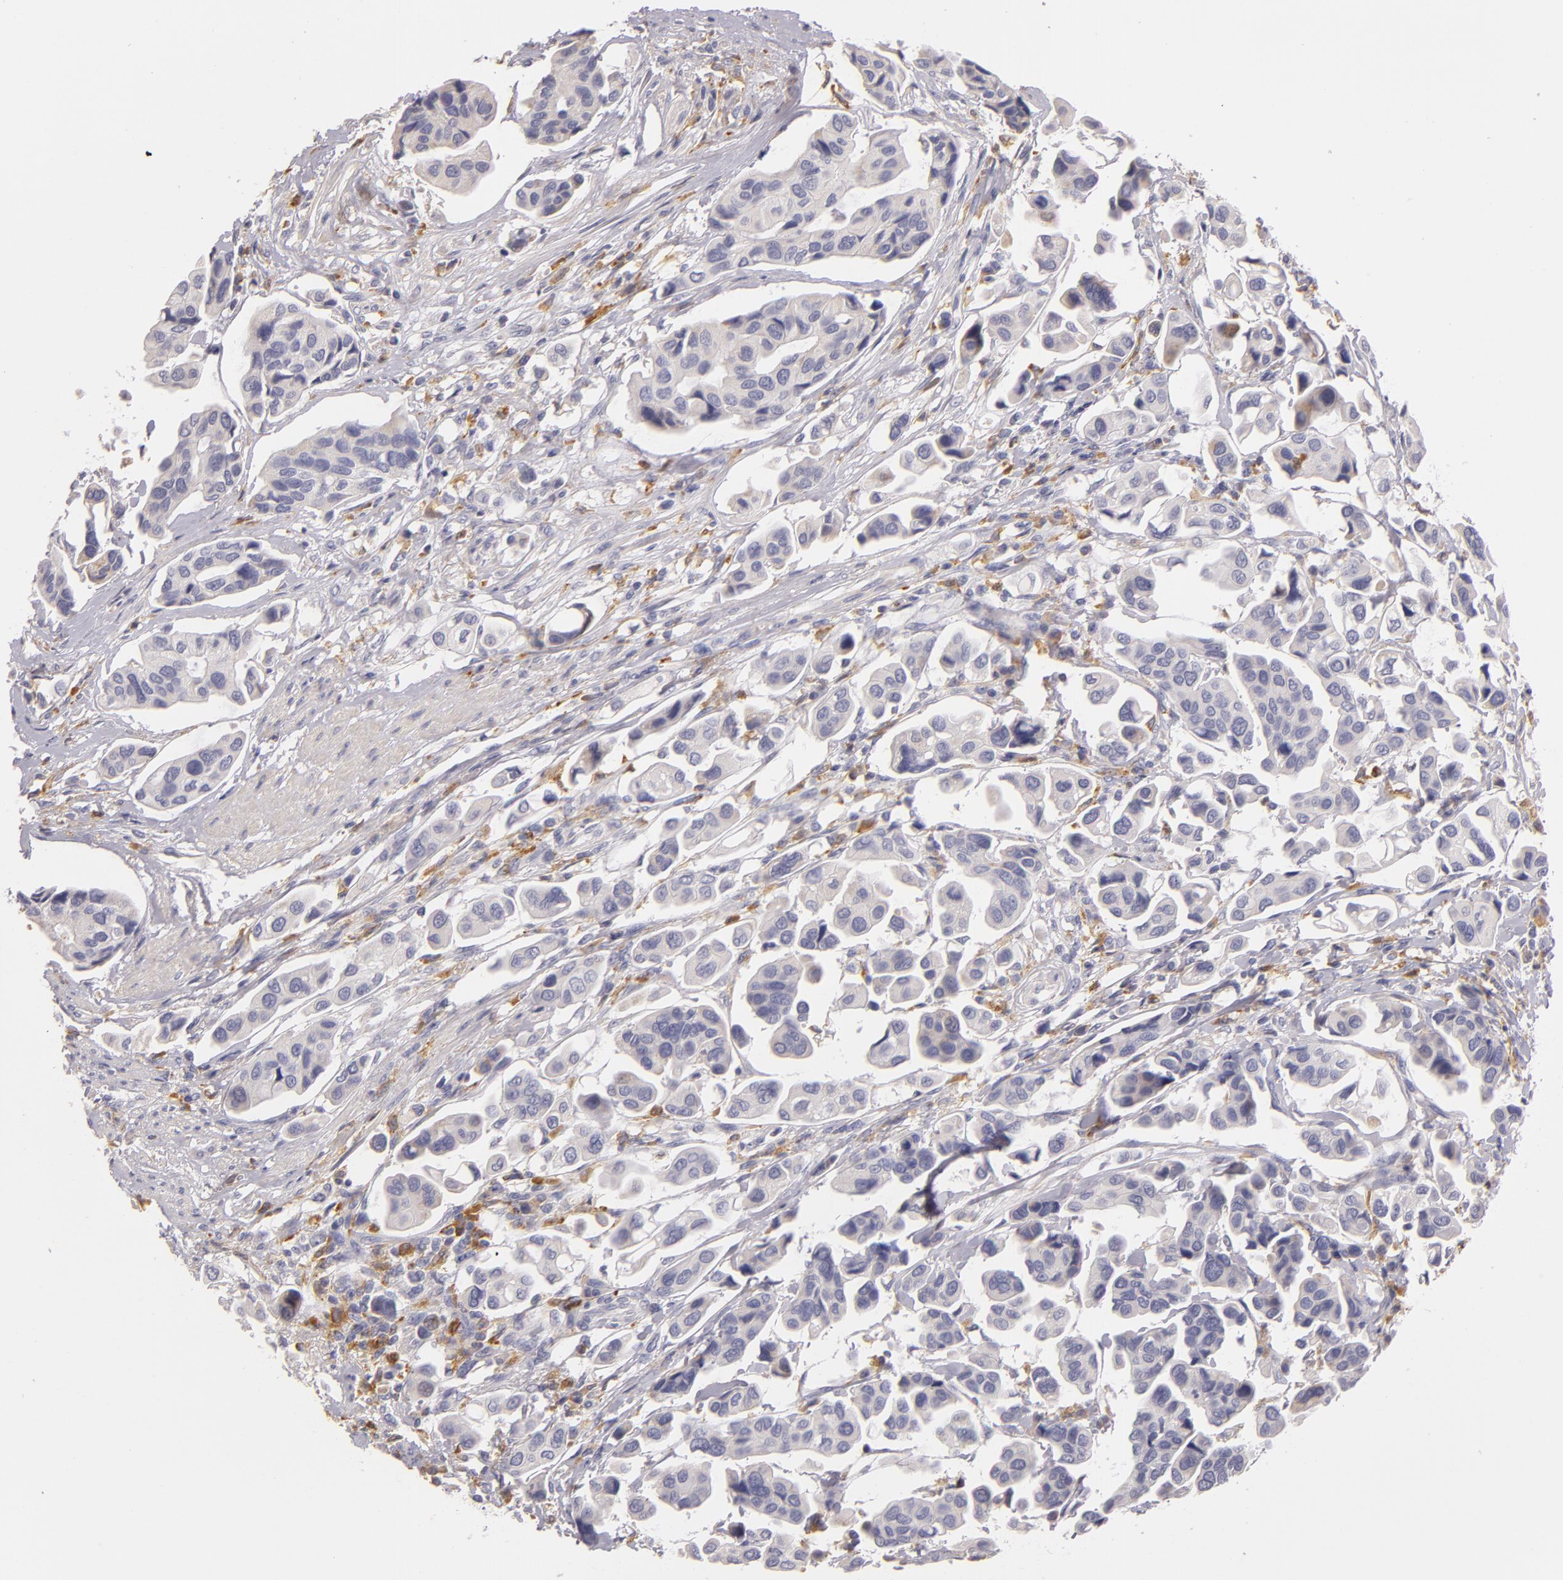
{"staining": {"intensity": "negative", "quantity": "none", "location": "none"}, "tissue": "urothelial cancer", "cell_type": "Tumor cells", "image_type": "cancer", "snomed": [{"axis": "morphology", "description": "Adenocarcinoma, NOS"}, {"axis": "topography", "description": "Urinary bladder"}], "caption": "High magnification brightfield microscopy of adenocarcinoma stained with DAB (3,3'-diaminobenzidine) (brown) and counterstained with hematoxylin (blue): tumor cells show no significant positivity.", "gene": "TLR8", "patient": {"sex": "male", "age": 61}}